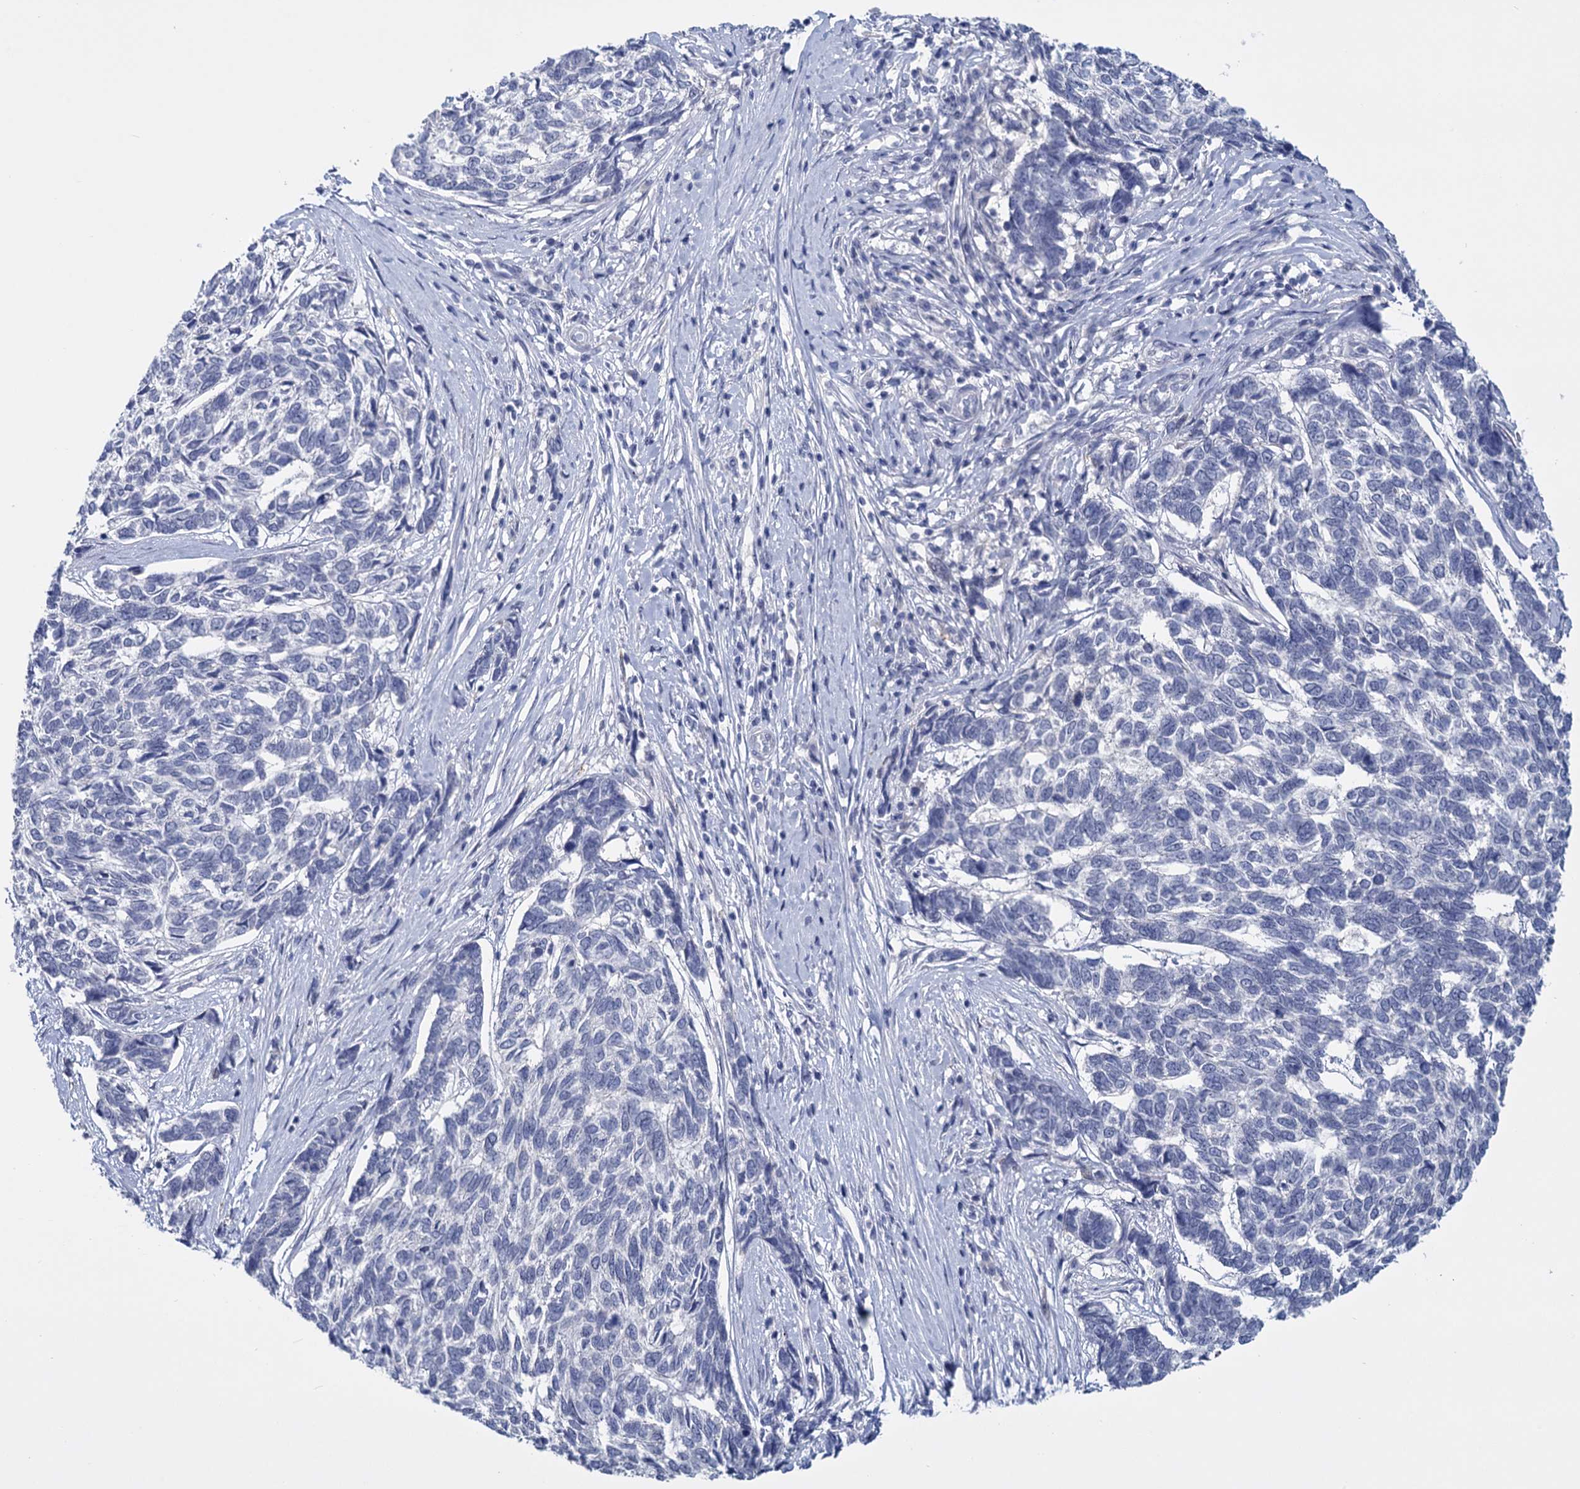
{"staining": {"intensity": "negative", "quantity": "none", "location": "none"}, "tissue": "skin cancer", "cell_type": "Tumor cells", "image_type": "cancer", "snomed": [{"axis": "morphology", "description": "Basal cell carcinoma"}, {"axis": "topography", "description": "Skin"}], "caption": "IHC photomicrograph of human skin cancer (basal cell carcinoma) stained for a protein (brown), which exhibits no staining in tumor cells. The staining is performed using DAB (3,3'-diaminobenzidine) brown chromogen with nuclei counter-stained in using hematoxylin.", "gene": "SFN", "patient": {"sex": "female", "age": 65}}